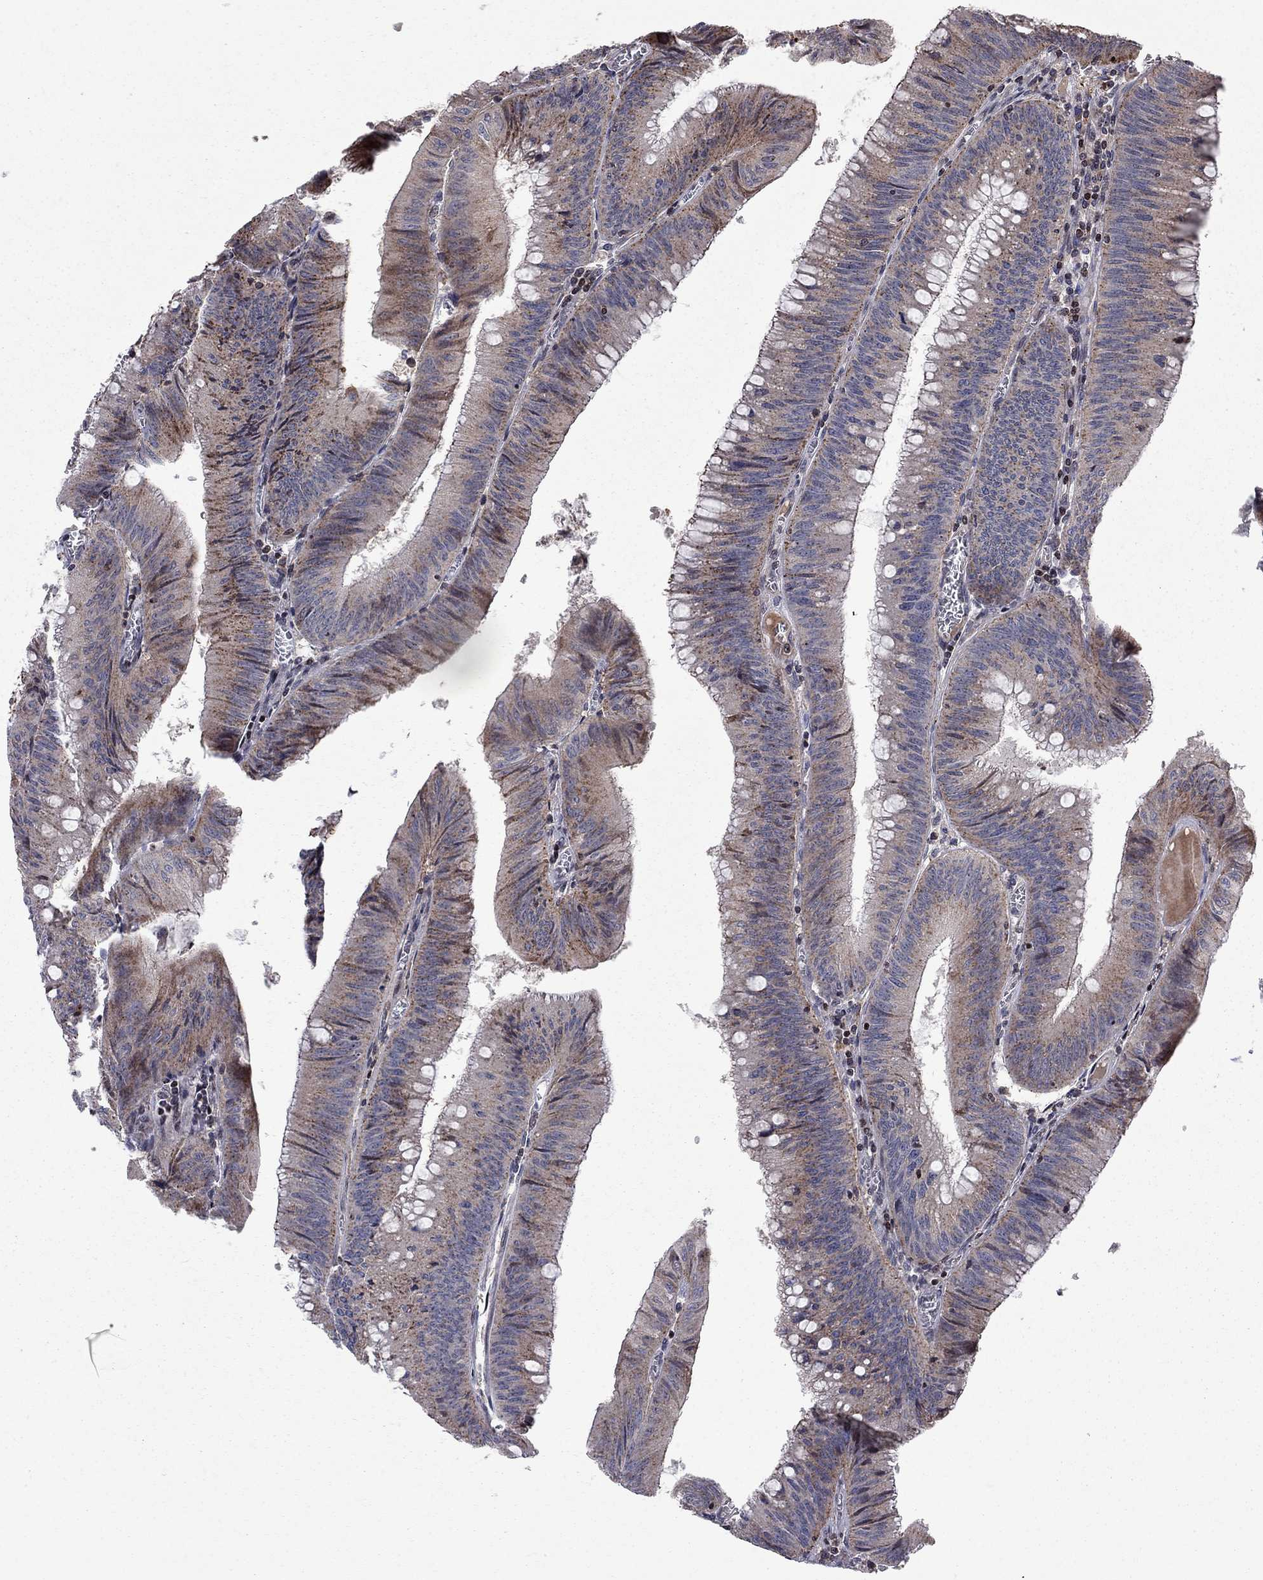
{"staining": {"intensity": "strong", "quantity": "25%-75%", "location": "cytoplasmic/membranous"}, "tissue": "colorectal cancer", "cell_type": "Tumor cells", "image_type": "cancer", "snomed": [{"axis": "morphology", "description": "Adenocarcinoma, NOS"}, {"axis": "topography", "description": "Rectum"}], "caption": "IHC of human colorectal cancer exhibits high levels of strong cytoplasmic/membranous positivity in approximately 25%-75% of tumor cells. IHC stains the protein of interest in brown and the nuclei are stained blue.", "gene": "ERN2", "patient": {"sex": "female", "age": 72}}